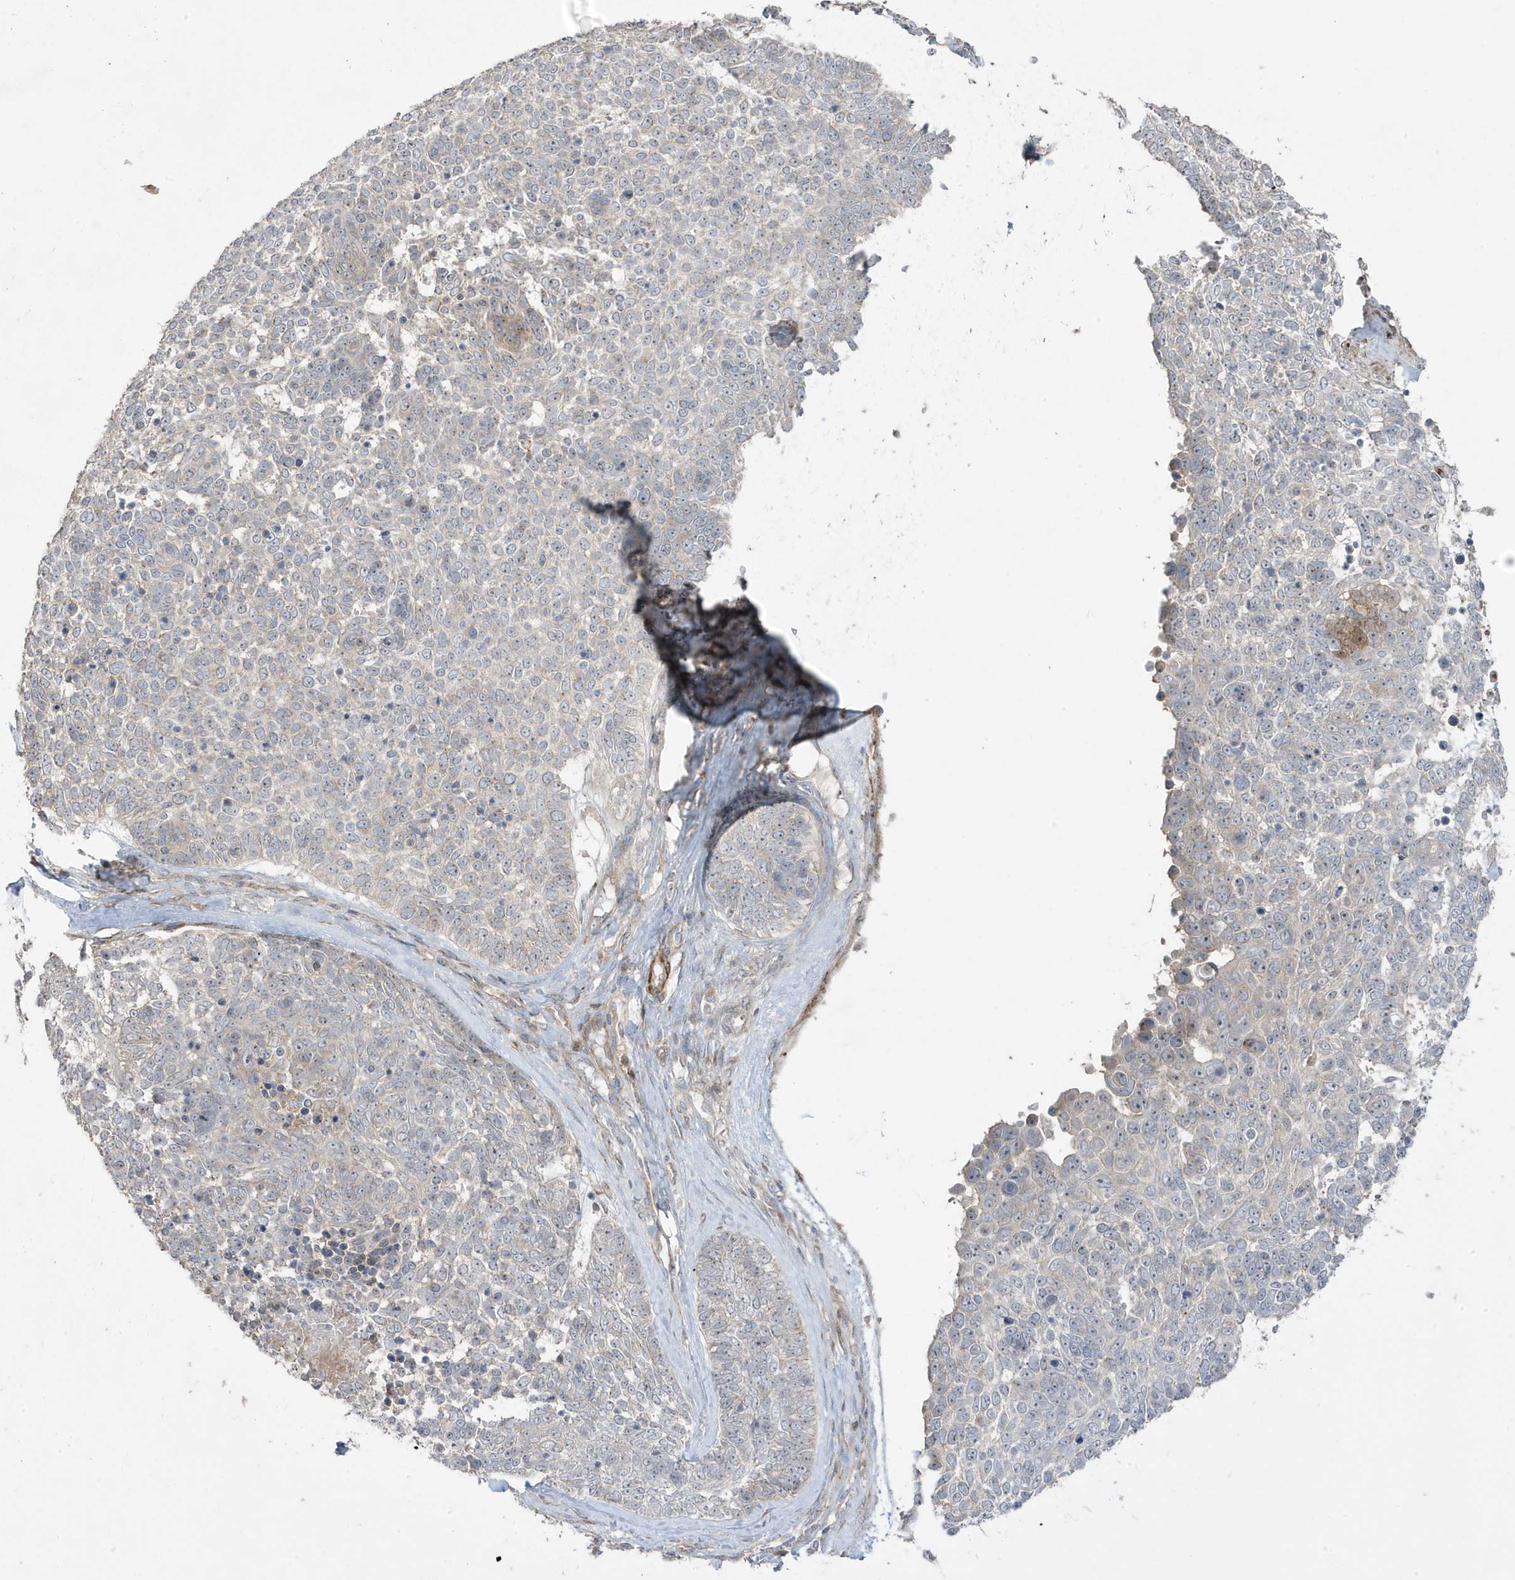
{"staining": {"intensity": "moderate", "quantity": "<25%", "location": "cytoplasmic/membranous,nuclear"}, "tissue": "skin cancer", "cell_type": "Tumor cells", "image_type": "cancer", "snomed": [{"axis": "morphology", "description": "Basal cell carcinoma"}, {"axis": "topography", "description": "Skin"}], "caption": "Brown immunohistochemical staining in skin cancer (basal cell carcinoma) exhibits moderate cytoplasmic/membranous and nuclear staining in approximately <25% of tumor cells. (Stains: DAB in brown, nuclei in blue, Microscopy: brightfield microscopy at high magnification).", "gene": "CETN3", "patient": {"sex": "female", "age": 81}}